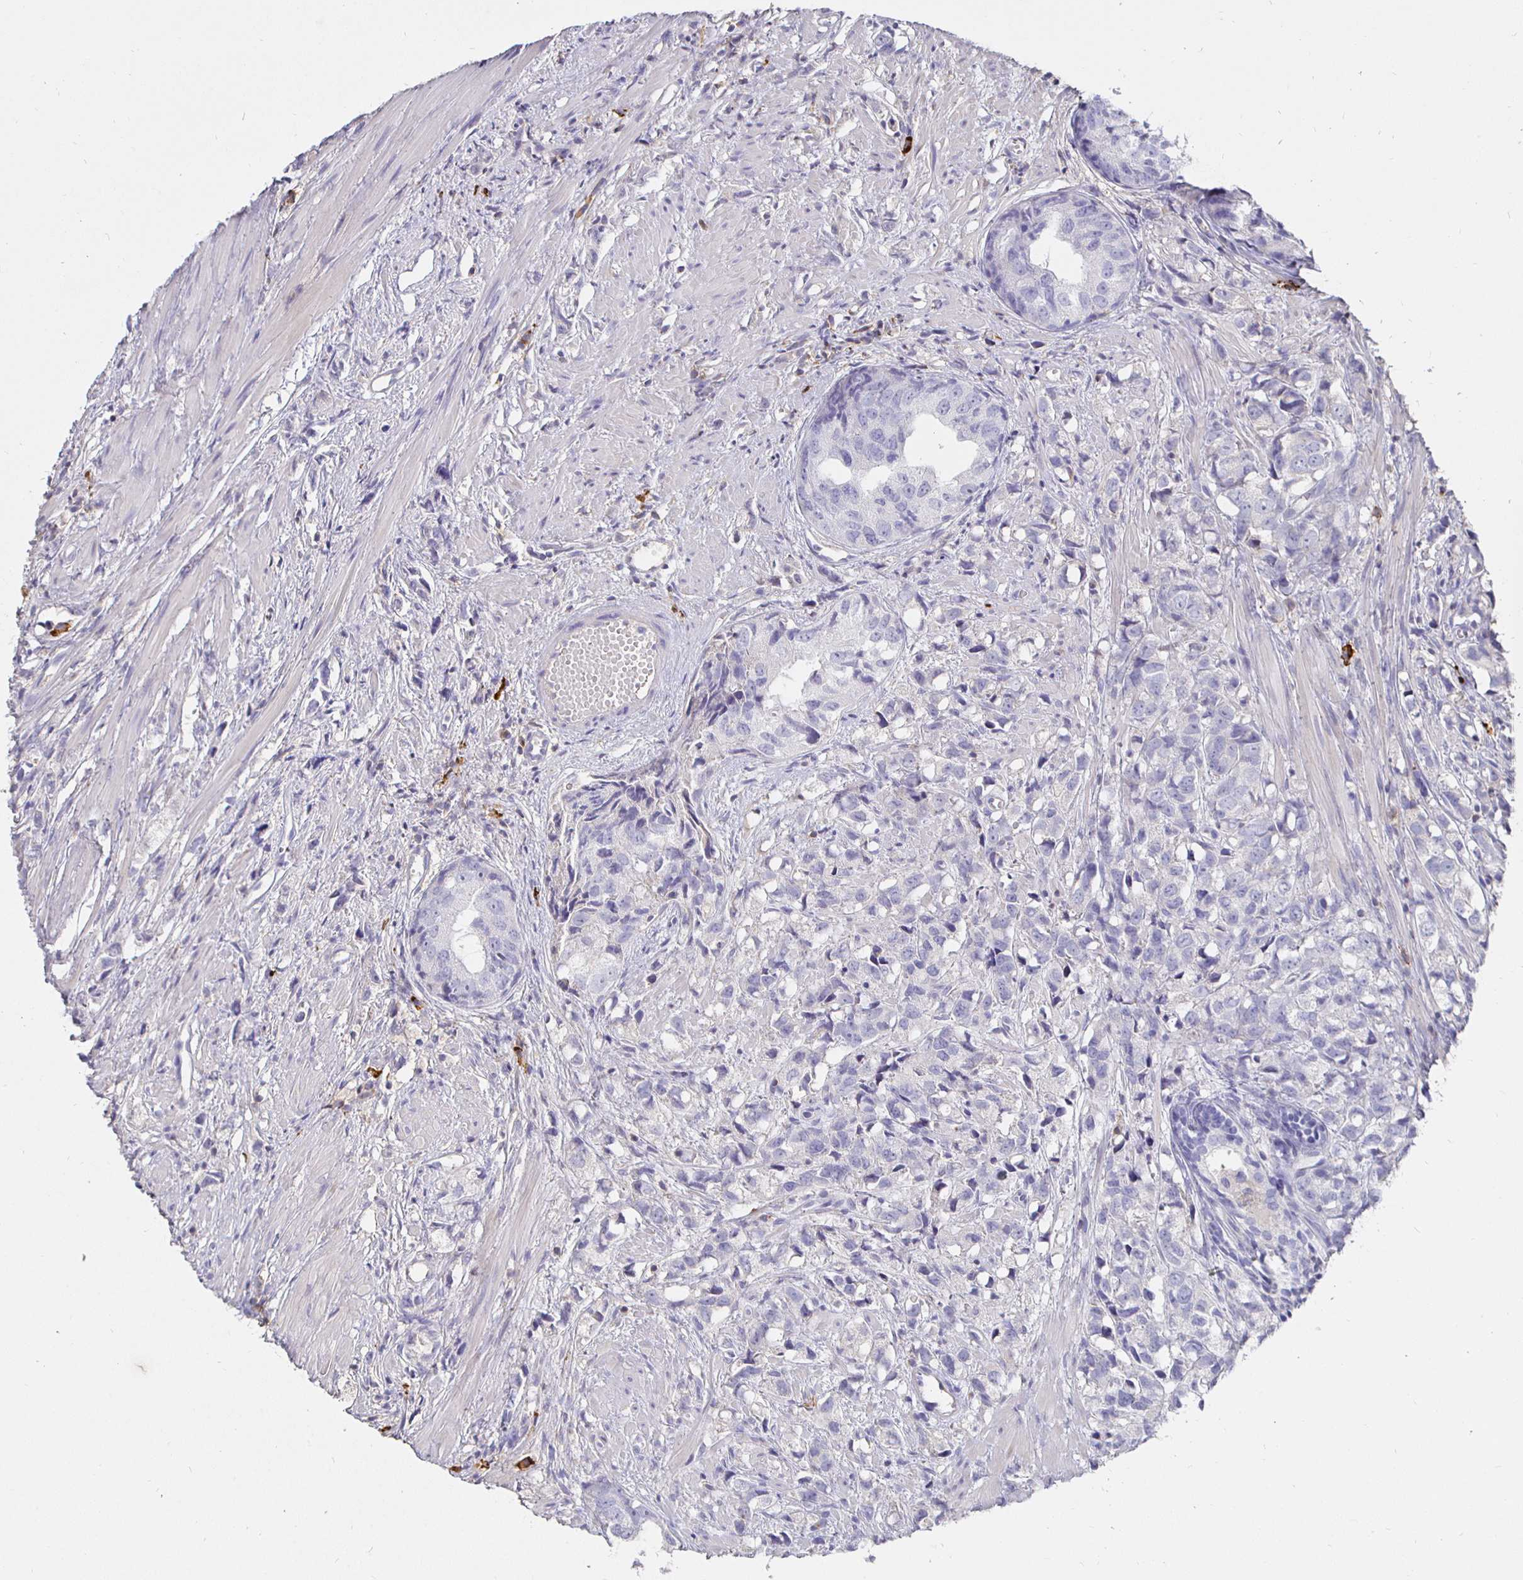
{"staining": {"intensity": "negative", "quantity": "none", "location": "none"}, "tissue": "prostate cancer", "cell_type": "Tumor cells", "image_type": "cancer", "snomed": [{"axis": "morphology", "description": "Adenocarcinoma, High grade"}, {"axis": "topography", "description": "Prostate"}], "caption": "DAB (3,3'-diaminobenzidine) immunohistochemical staining of prostate high-grade adenocarcinoma exhibits no significant positivity in tumor cells. Nuclei are stained in blue.", "gene": "CXCR3", "patient": {"sex": "male", "age": 58}}